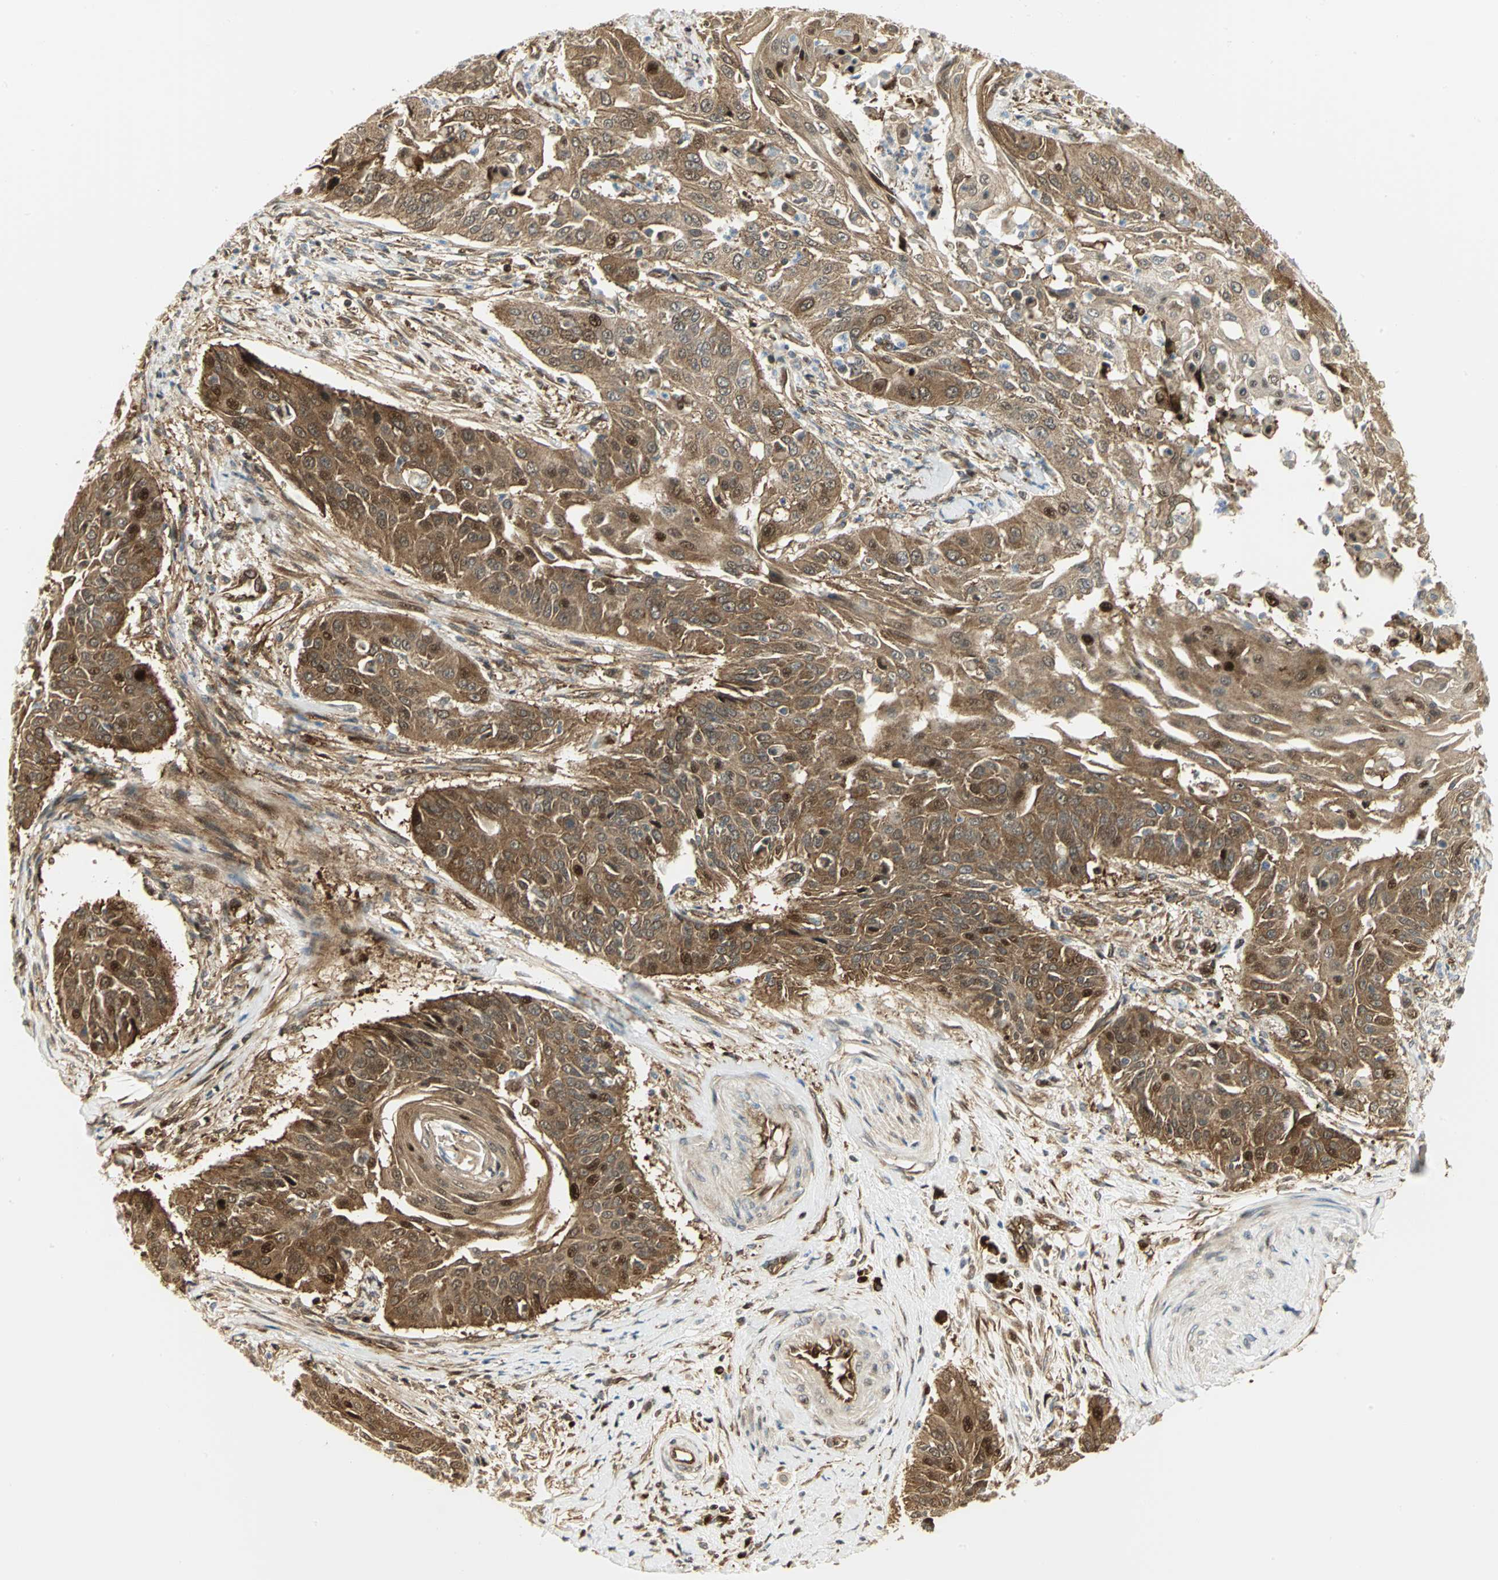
{"staining": {"intensity": "moderate", "quantity": ">75%", "location": "cytoplasmic/membranous,nuclear"}, "tissue": "cervical cancer", "cell_type": "Tumor cells", "image_type": "cancer", "snomed": [{"axis": "morphology", "description": "Squamous cell carcinoma, NOS"}, {"axis": "topography", "description": "Cervix"}], "caption": "Immunohistochemical staining of human squamous cell carcinoma (cervical) exhibits medium levels of moderate cytoplasmic/membranous and nuclear staining in approximately >75% of tumor cells.", "gene": "EEA1", "patient": {"sex": "female", "age": 33}}